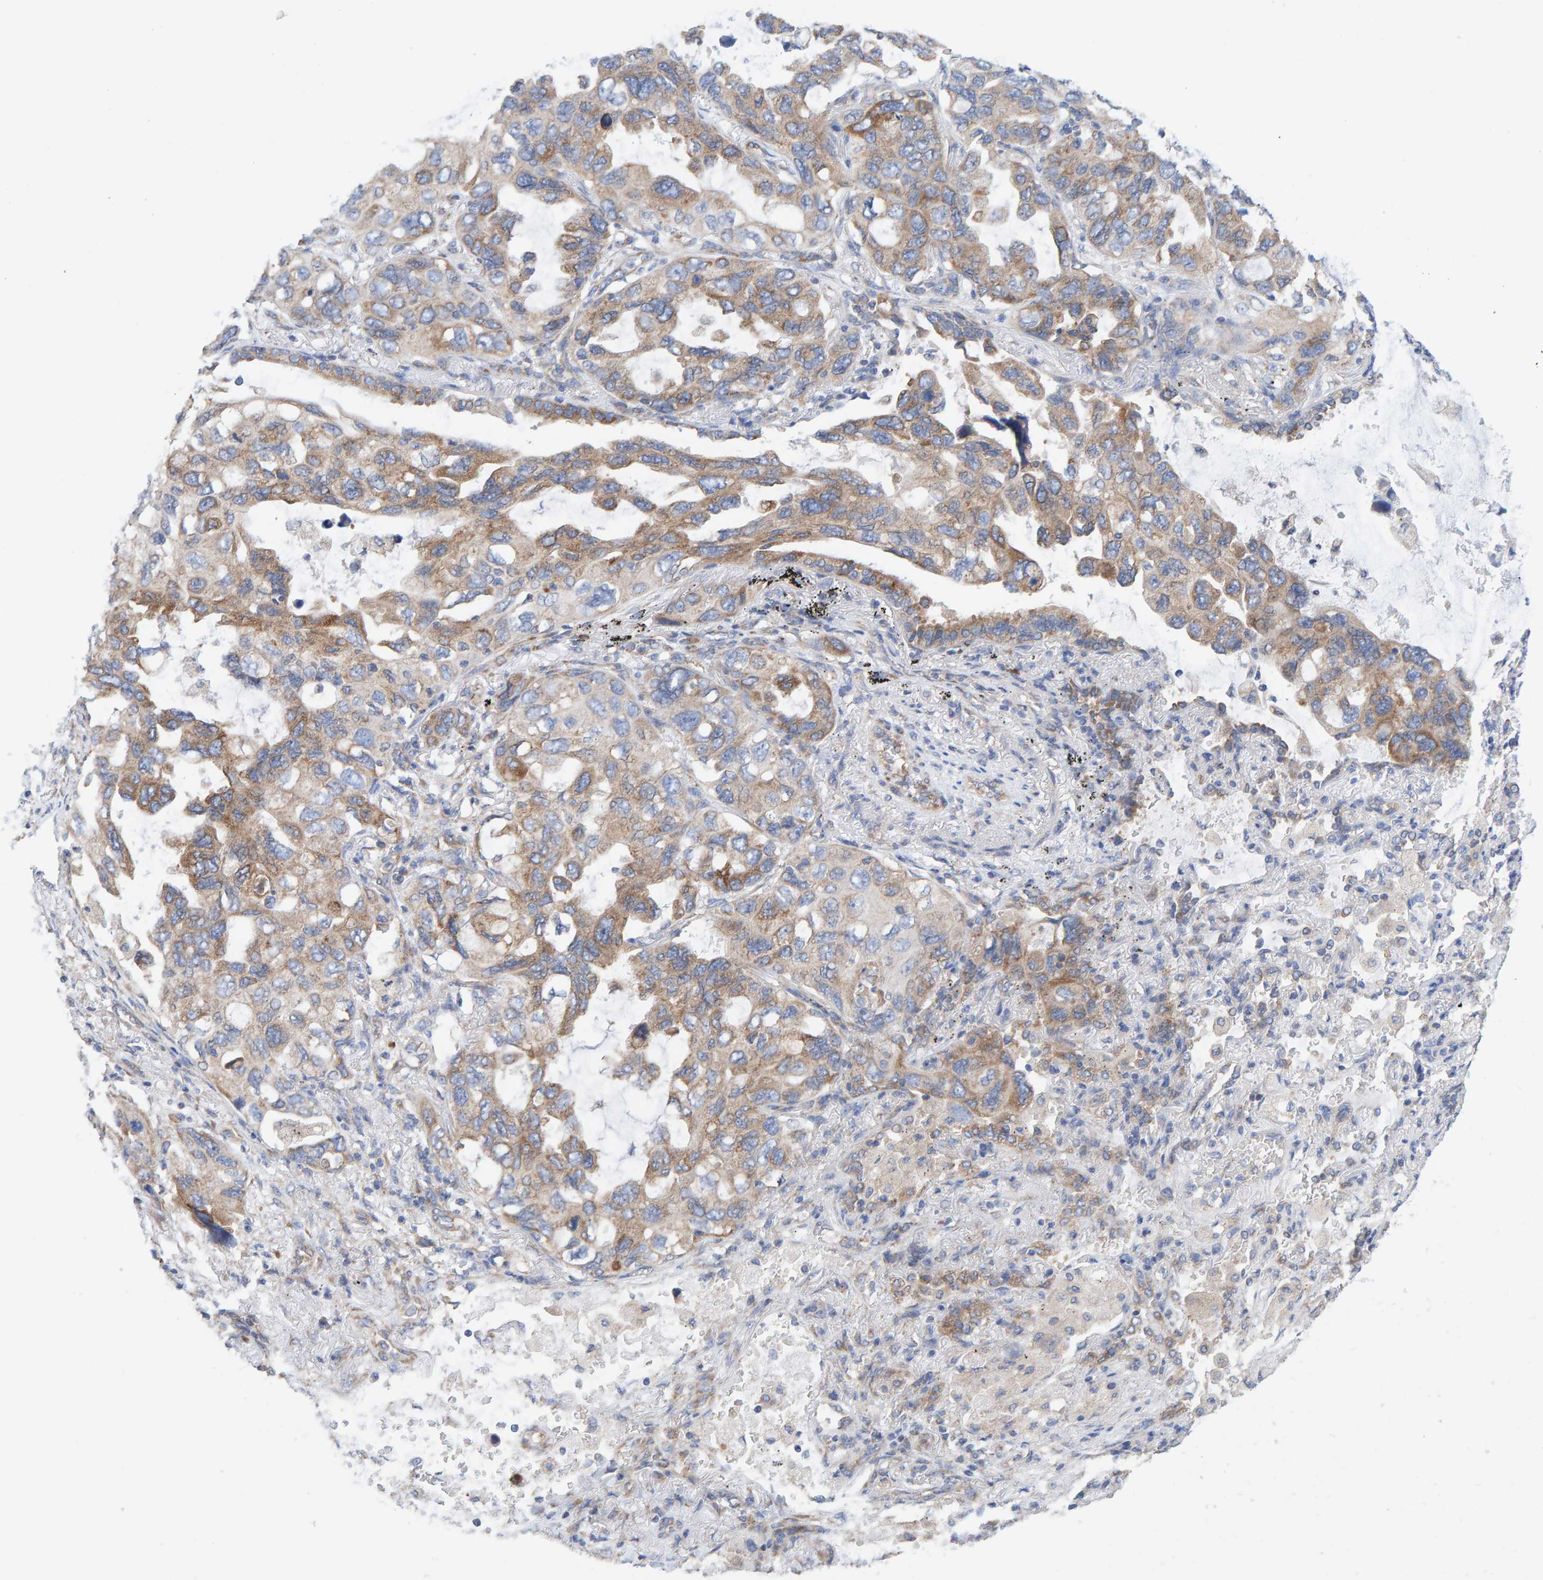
{"staining": {"intensity": "moderate", "quantity": "25%-75%", "location": "cytoplasmic/membranous"}, "tissue": "lung cancer", "cell_type": "Tumor cells", "image_type": "cancer", "snomed": [{"axis": "morphology", "description": "Squamous cell carcinoma, NOS"}, {"axis": "topography", "description": "Lung"}], "caption": "IHC of human lung squamous cell carcinoma displays medium levels of moderate cytoplasmic/membranous expression in approximately 25%-75% of tumor cells.", "gene": "CDK5RAP3", "patient": {"sex": "female", "age": 73}}